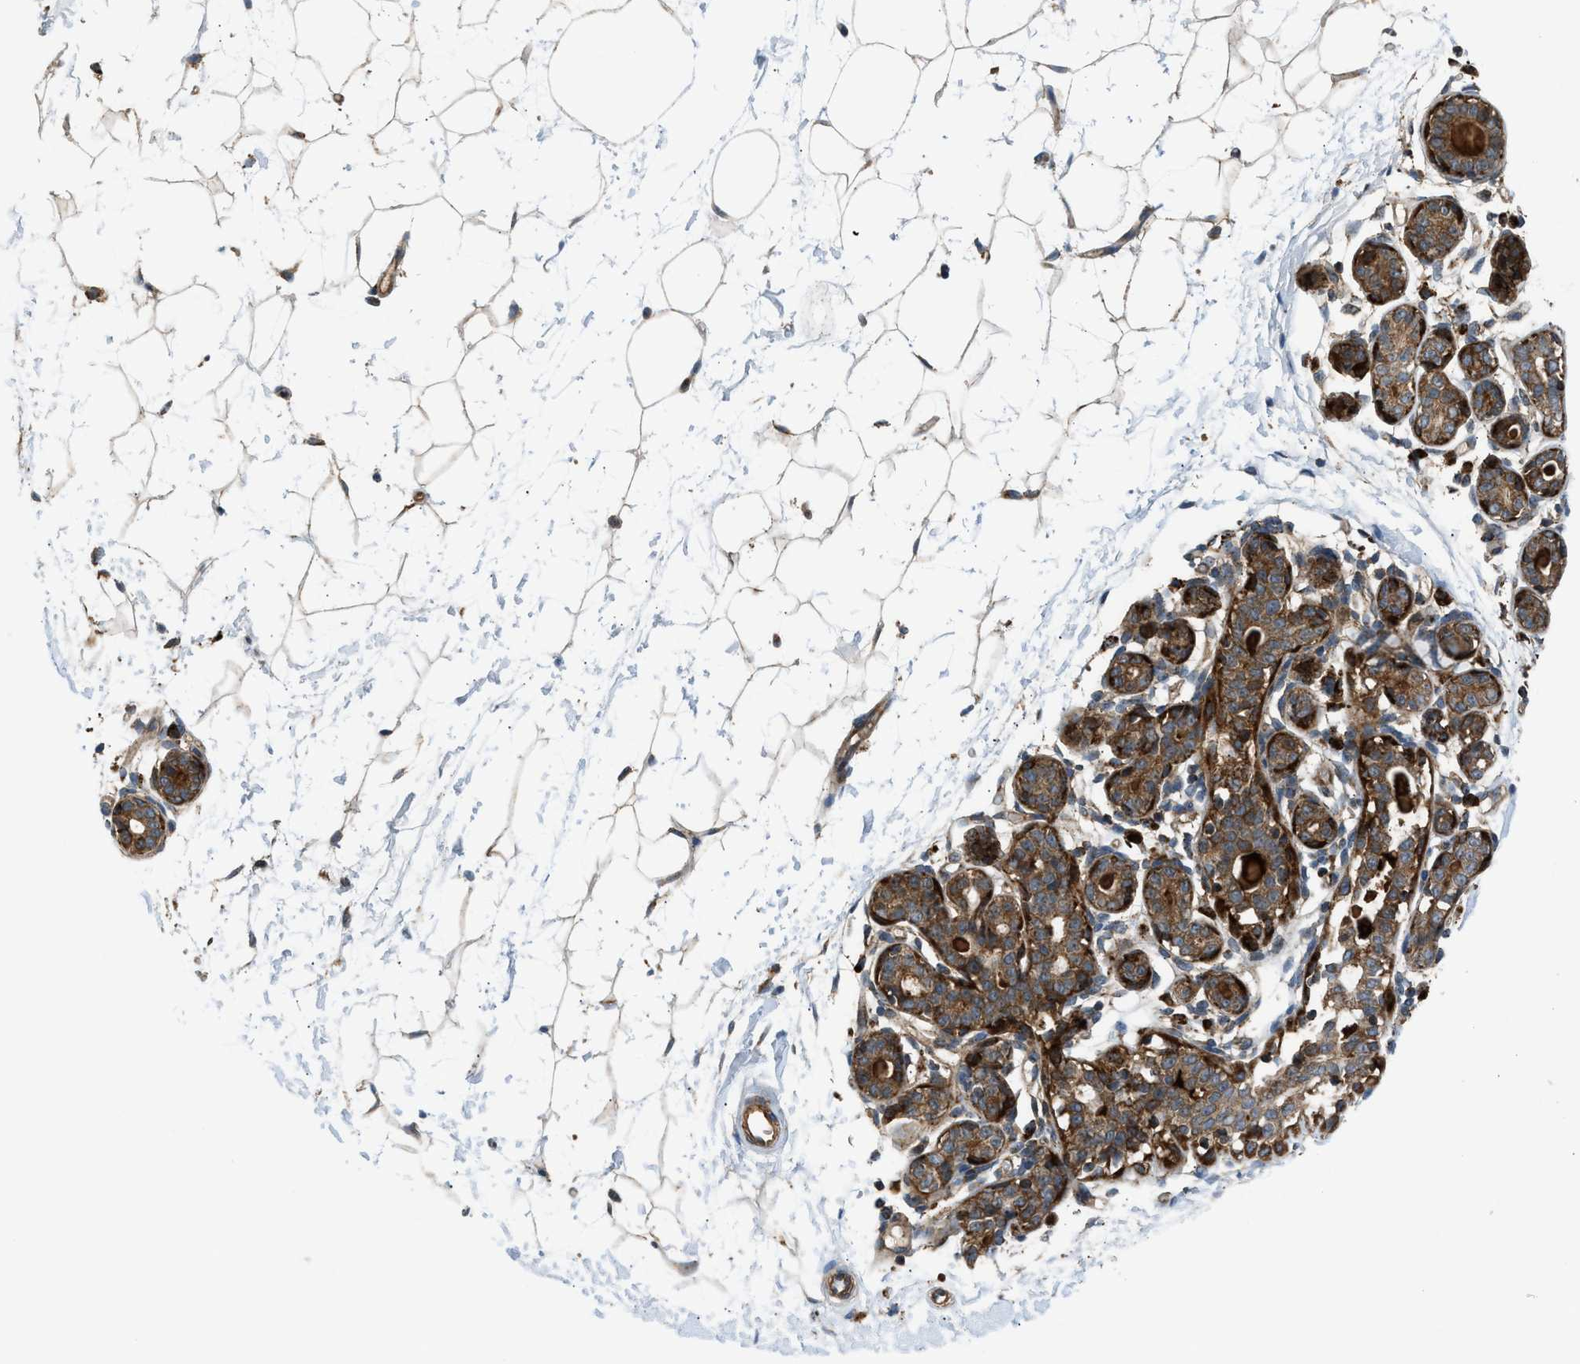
{"staining": {"intensity": "weak", "quantity": "25%-75%", "location": "cytoplasmic/membranous"}, "tissue": "breast", "cell_type": "Adipocytes", "image_type": "normal", "snomed": [{"axis": "morphology", "description": "Normal tissue, NOS"}, {"axis": "topography", "description": "Breast"}], "caption": "A high-resolution photomicrograph shows immunohistochemistry staining of unremarkable breast, which shows weak cytoplasmic/membranous expression in approximately 25%-75% of adipocytes. (DAB IHC with brightfield microscopy, high magnification).", "gene": "SESN2", "patient": {"sex": "female", "age": 22}}